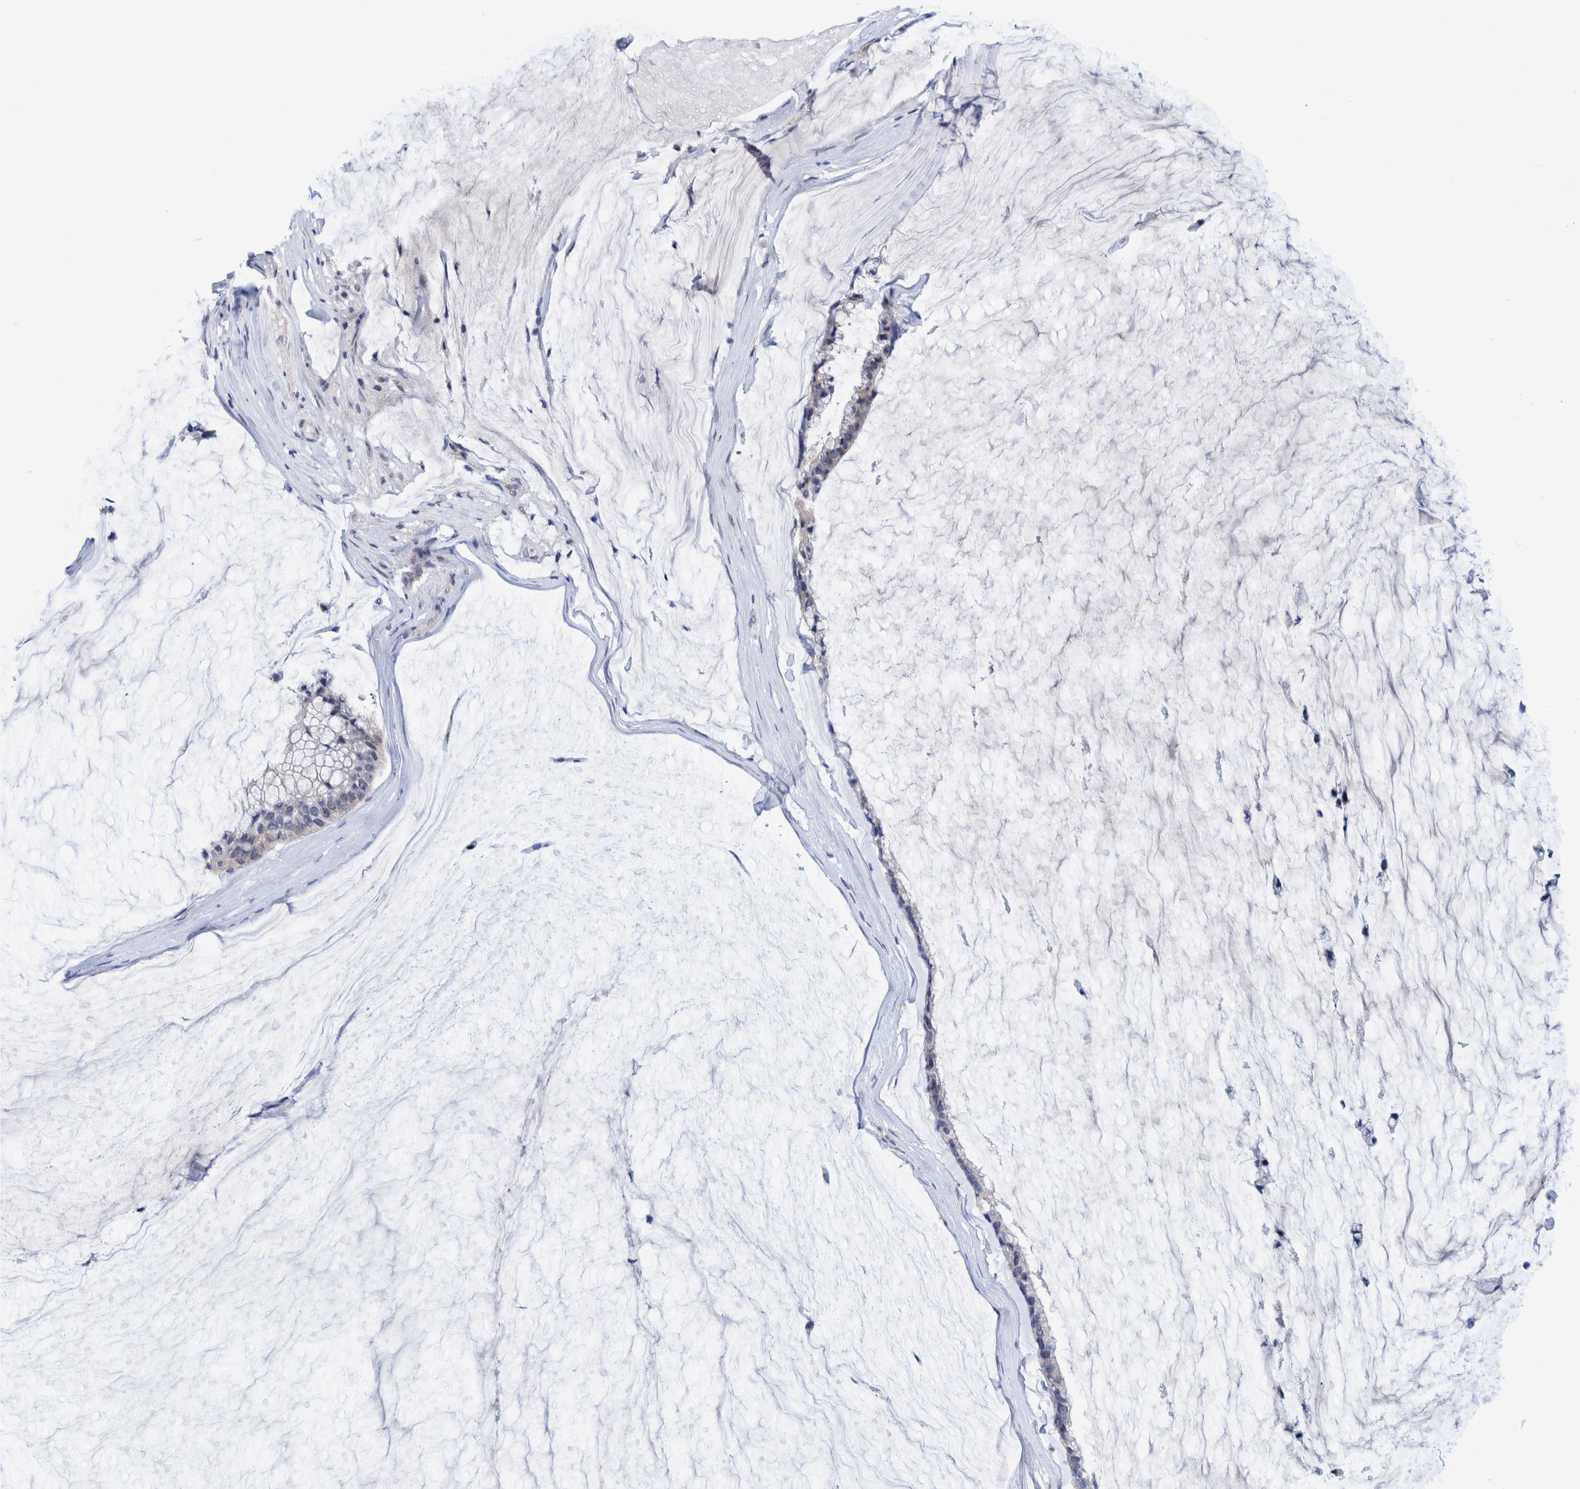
{"staining": {"intensity": "negative", "quantity": "none", "location": "none"}, "tissue": "ovarian cancer", "cell_type": "Tumor cells", "image_type": "cancer", "snomed": [{"axis": "morphology", "description": "Cystadenocarcinoma, mucinous, NOS"}, {"axis": "topography", "description": "Ovary"}], "caption": "High power microscopy histopathology image of an IHC photomicrograph of ovarian cancer (mucinous cystadenocarcinoma), revealing no significant expression in tumor cells.", "gene": "PFAS", "patient": {"sex": "female", "age": 39}}